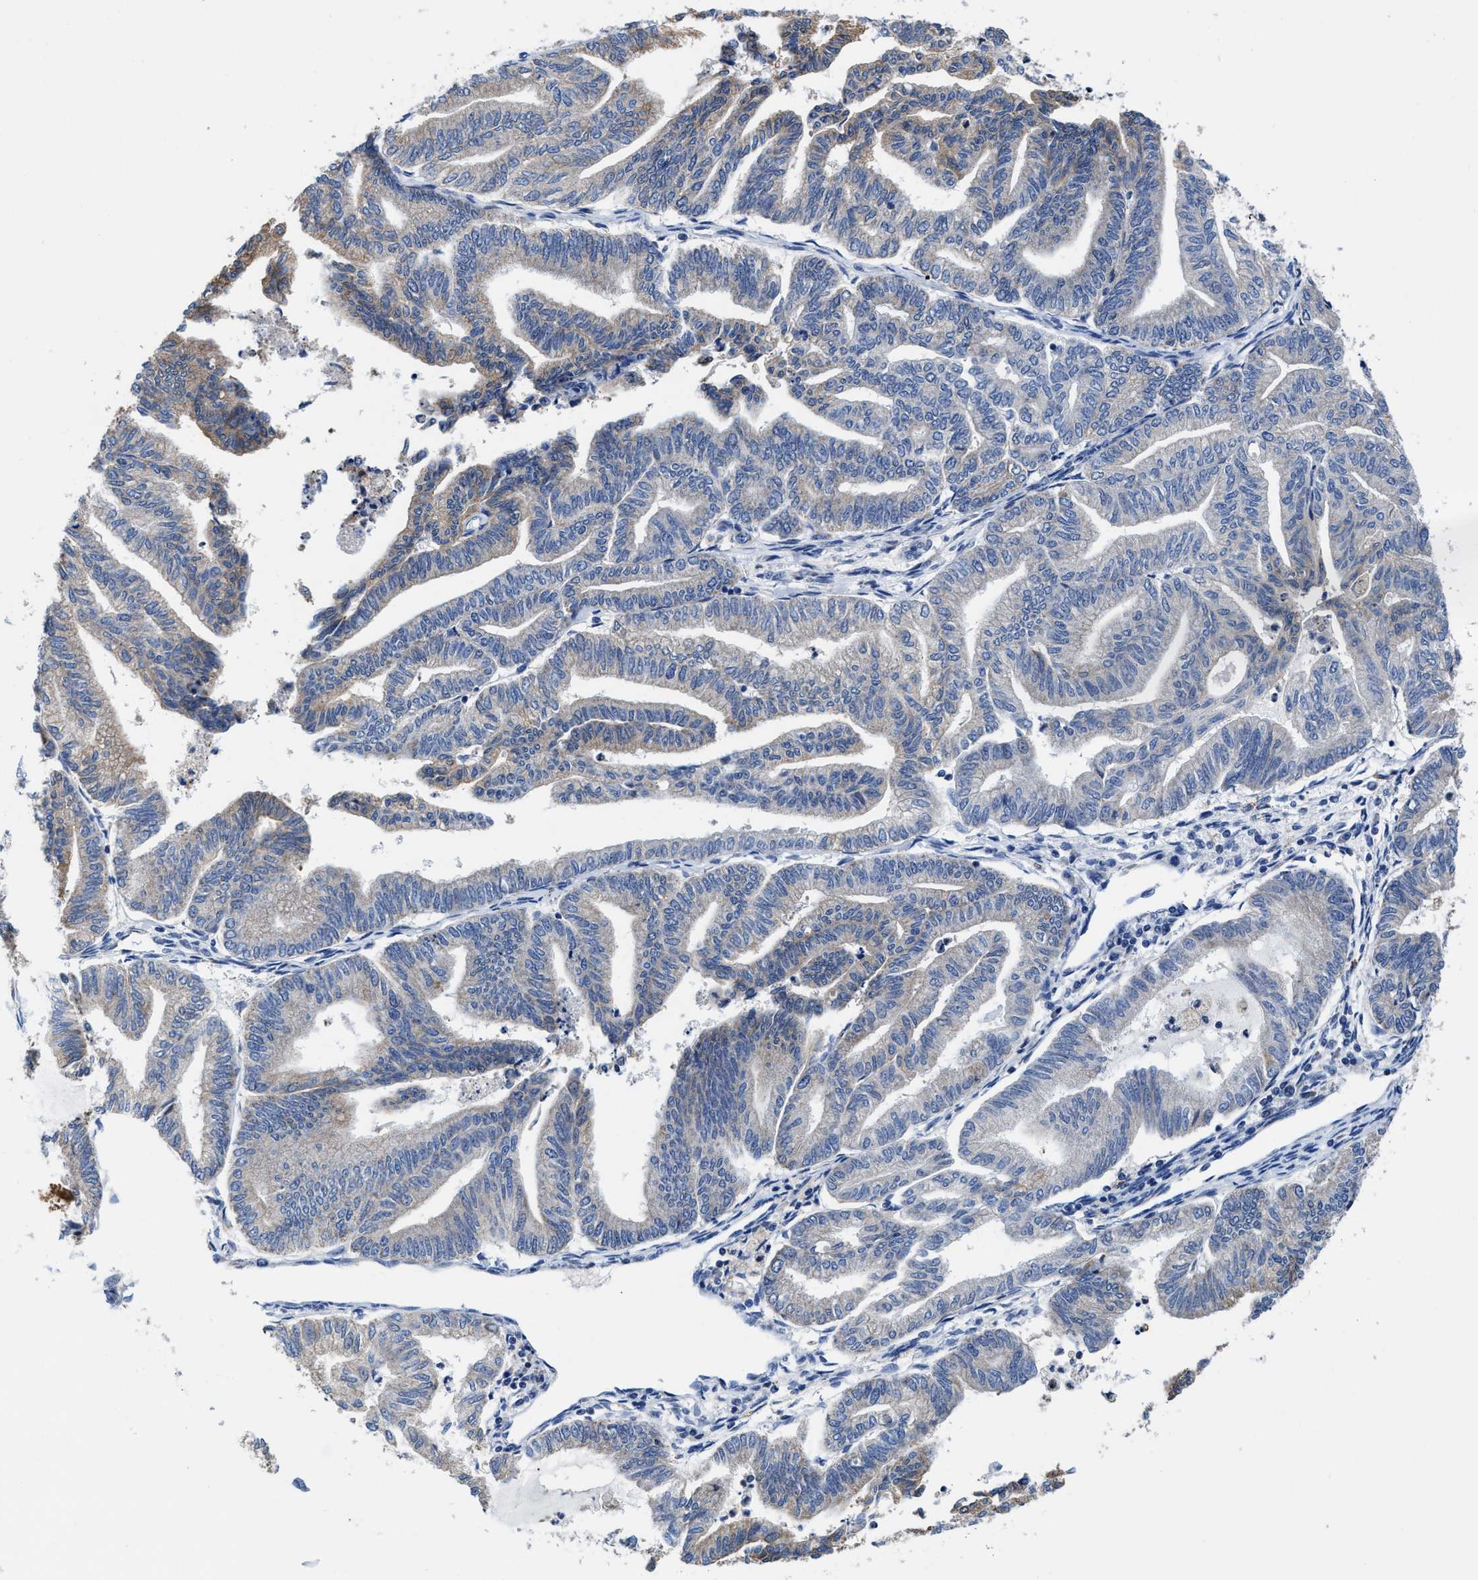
{"staining": {"intensity": "weak", "quantity": "<25%", "location": "cytoplasmic/membranous"}, "tissue": "endometrial cancer", "cell_type": "Tumor cells", "image_type": "cancer", "snomed": [{"axis": "morphology", "description": "Adenocarcinoma, NOS"}, {"axis": "topography", "description": "Endometrium"}], "caption": "Photomicrograph shows no significant protein positivity in tumor cells of adenocarcinoma (endometrial).", "gene": "TMEM30A", "patient": {"sex": "female", "age": 79}}